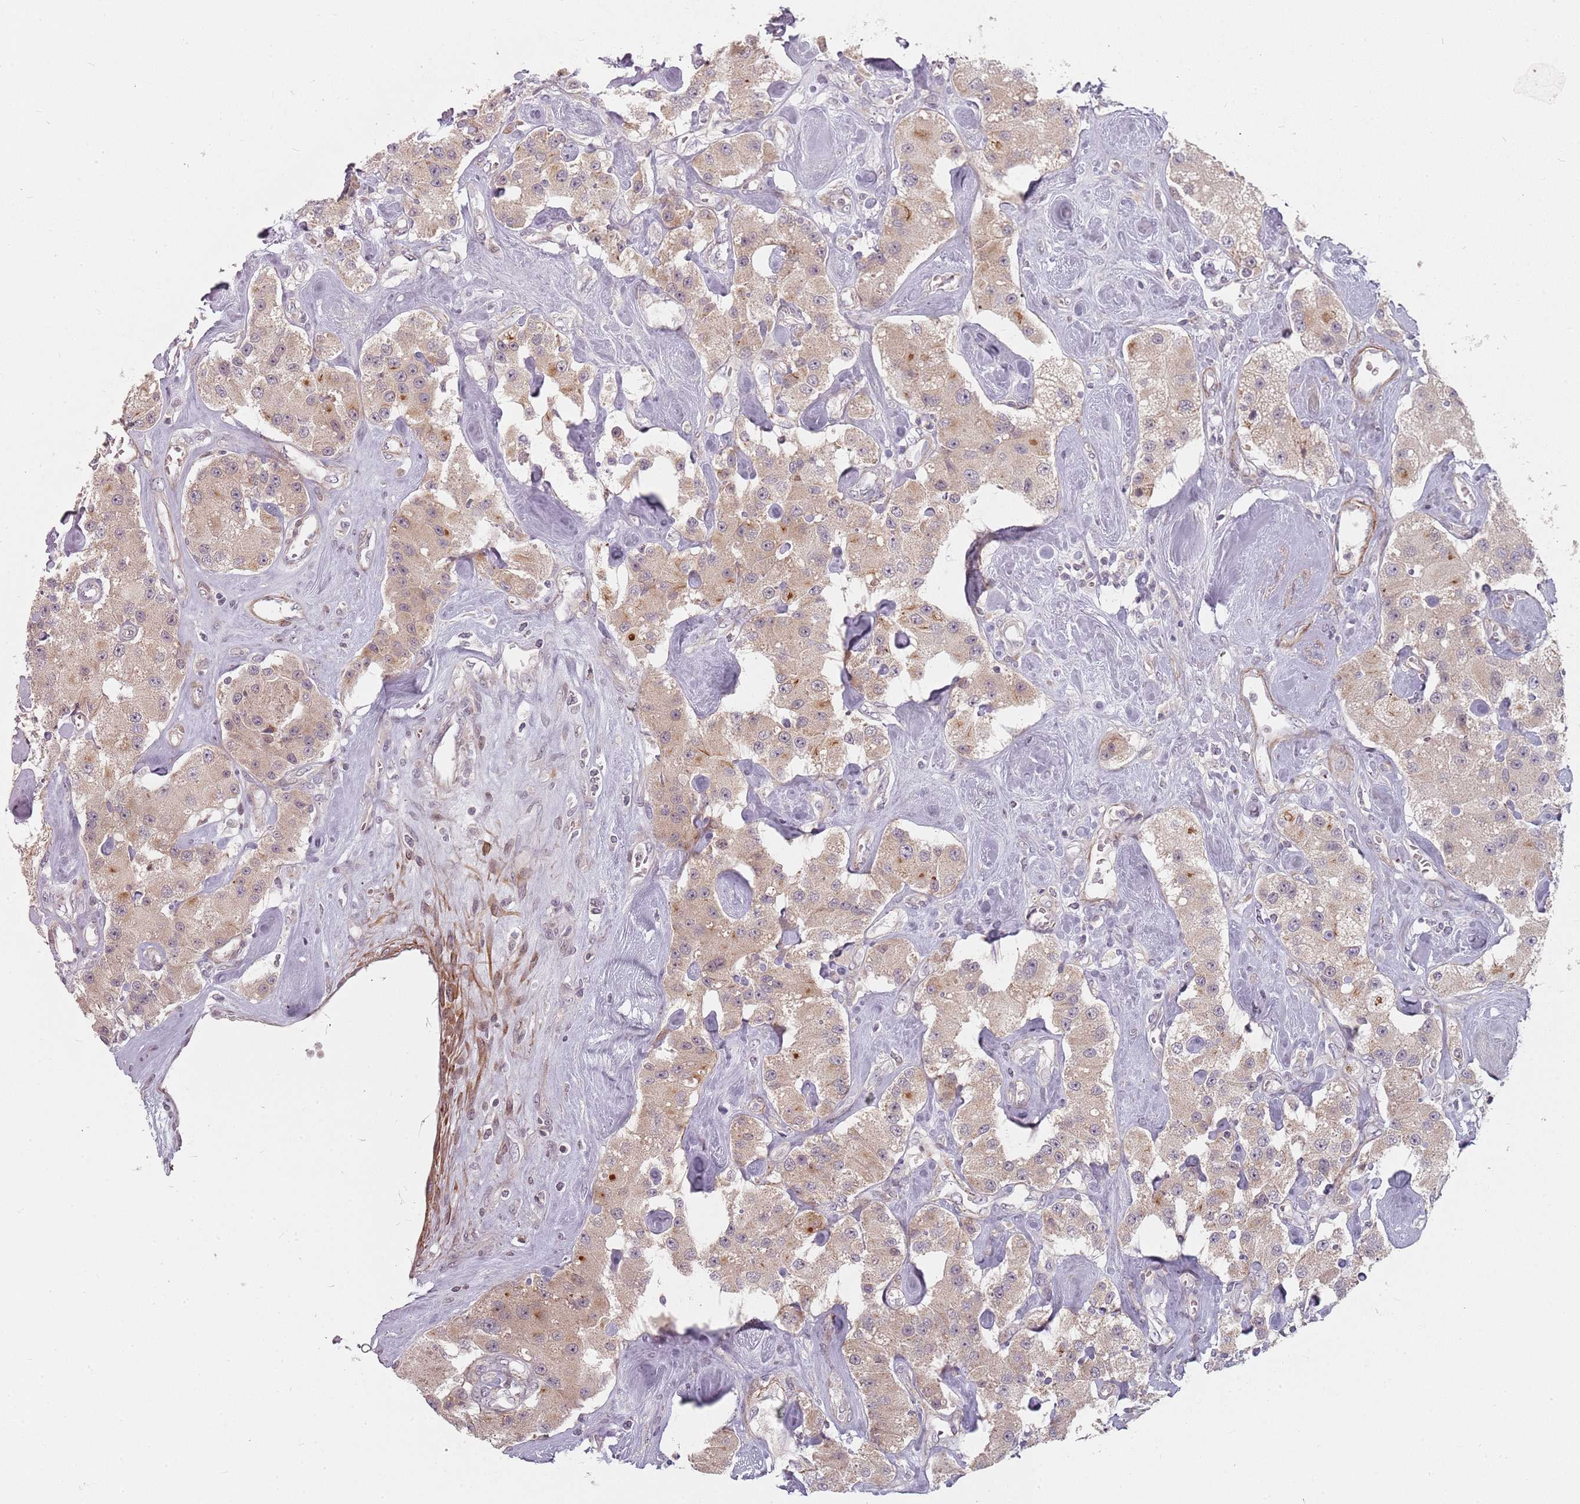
{"staining": {"intensity": "moderate", "quantity": ">75%", "location": "cytoplasmic/membranous"}, "tissue": "carcinoid", "cell_type": "Tumor cells", "image_type": "cancer", "snomed": [{"axis": "morphology", "description": "Carcinoid, malignant, NOS"}, {"axis": "topography", "description": "Pancreas"}], "caption": "This is a micrograph of IHC staining of malignant carcinoid, which shows moderate positivity in the cytoplasmic/membranous of tumor cells.", "gene": "RPS6KA2", "patient": {"sex": "male", "age": 41}}